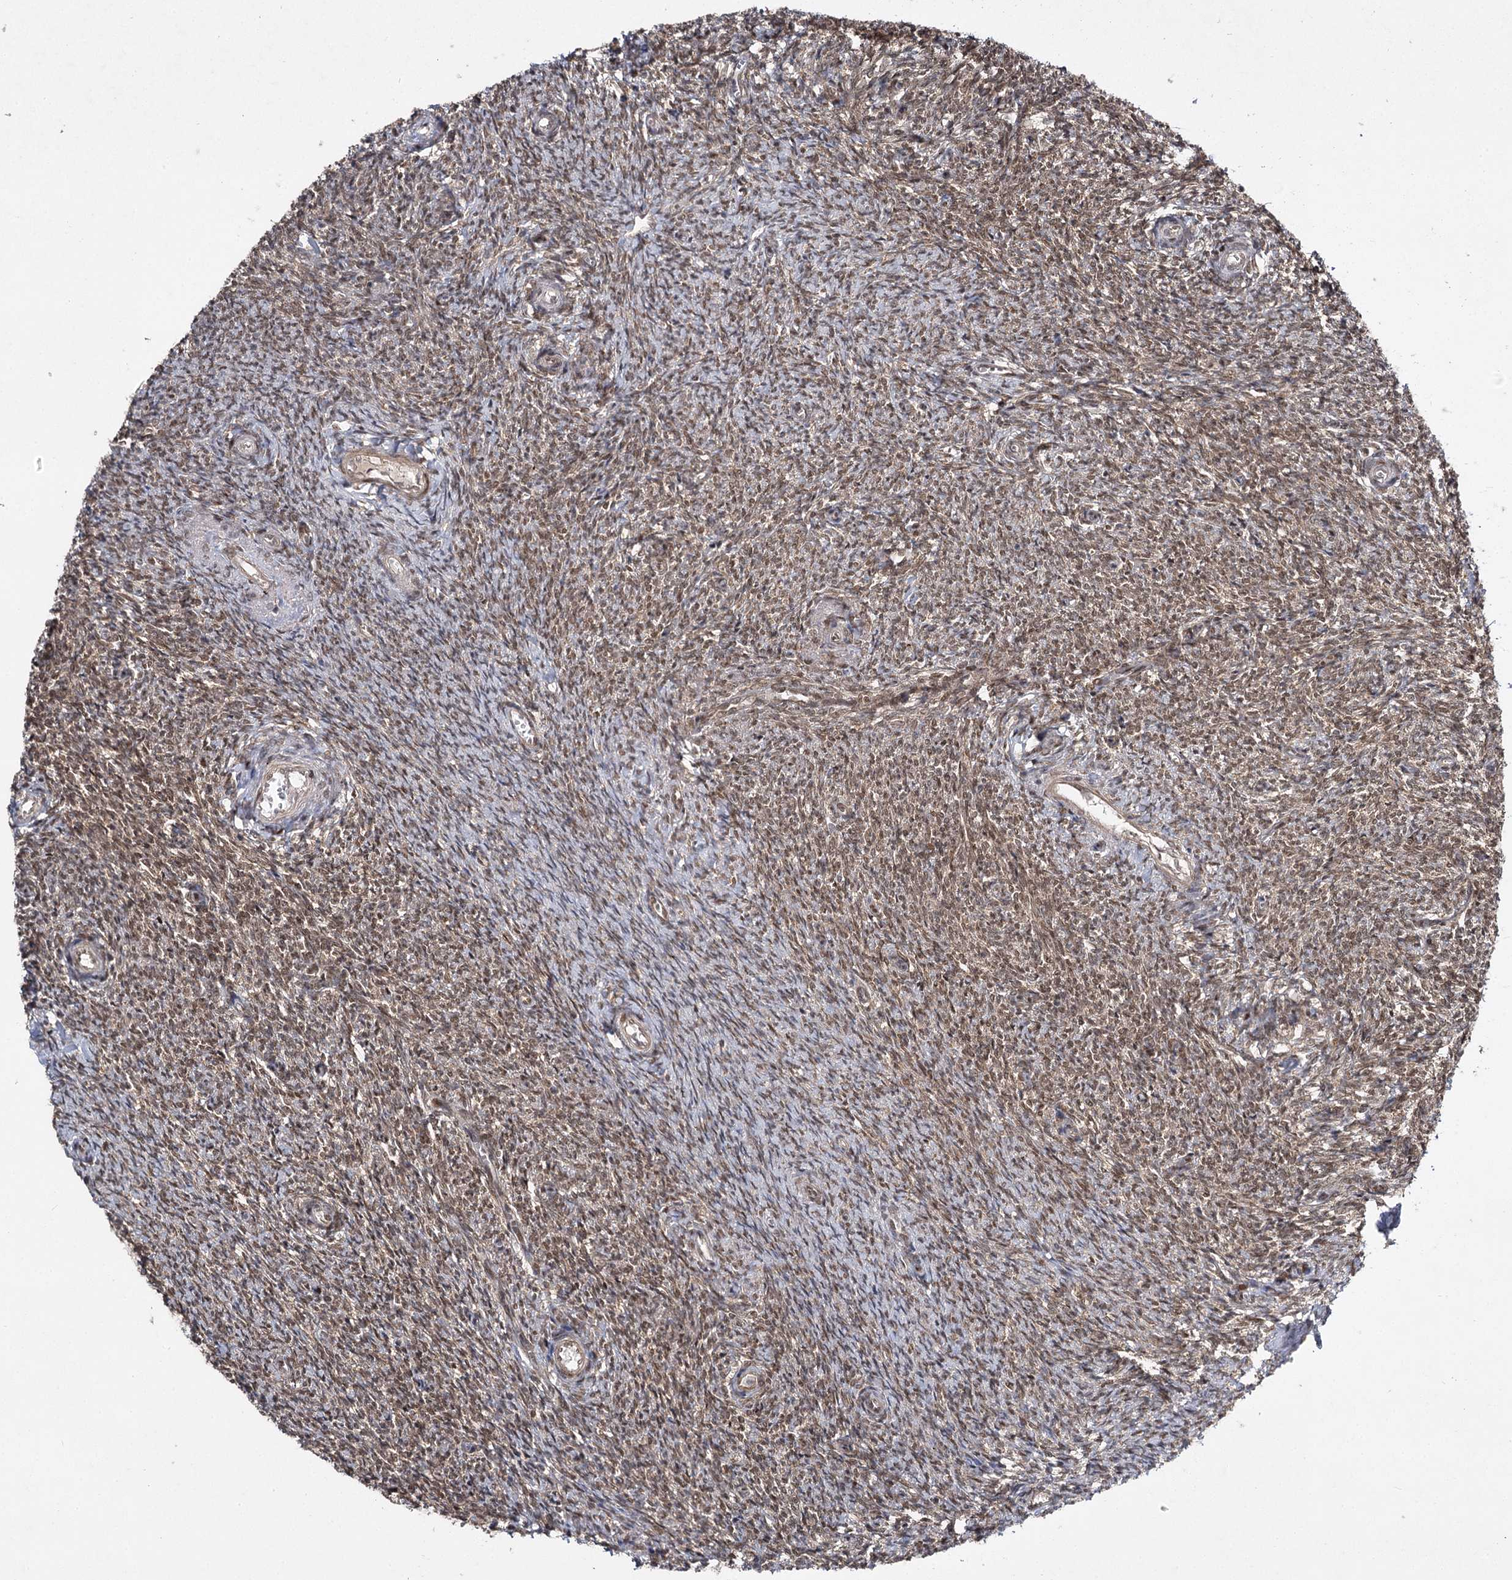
{"staining": {"intensity": "moderate", "quantity": ">75%", "location": "nuclear"}, "tissue": "ovary", "cell_type": "Ovarian stroma cells", "image_type": "normal", "snomed": [{"axis": "morphology", "description": "Normal tissue, NOS"}, {"axis": "topography", "description": "Ovary"}], "caption": "A medium amount of moderate nuclear positivity is identified in approximately >75% of ovarian stroma cells in benign ovary. (IHC, brightfield microscopy, high magnification).", "gene": "DCUN1D4", "patient": {"sex": "female", "age": 44}}